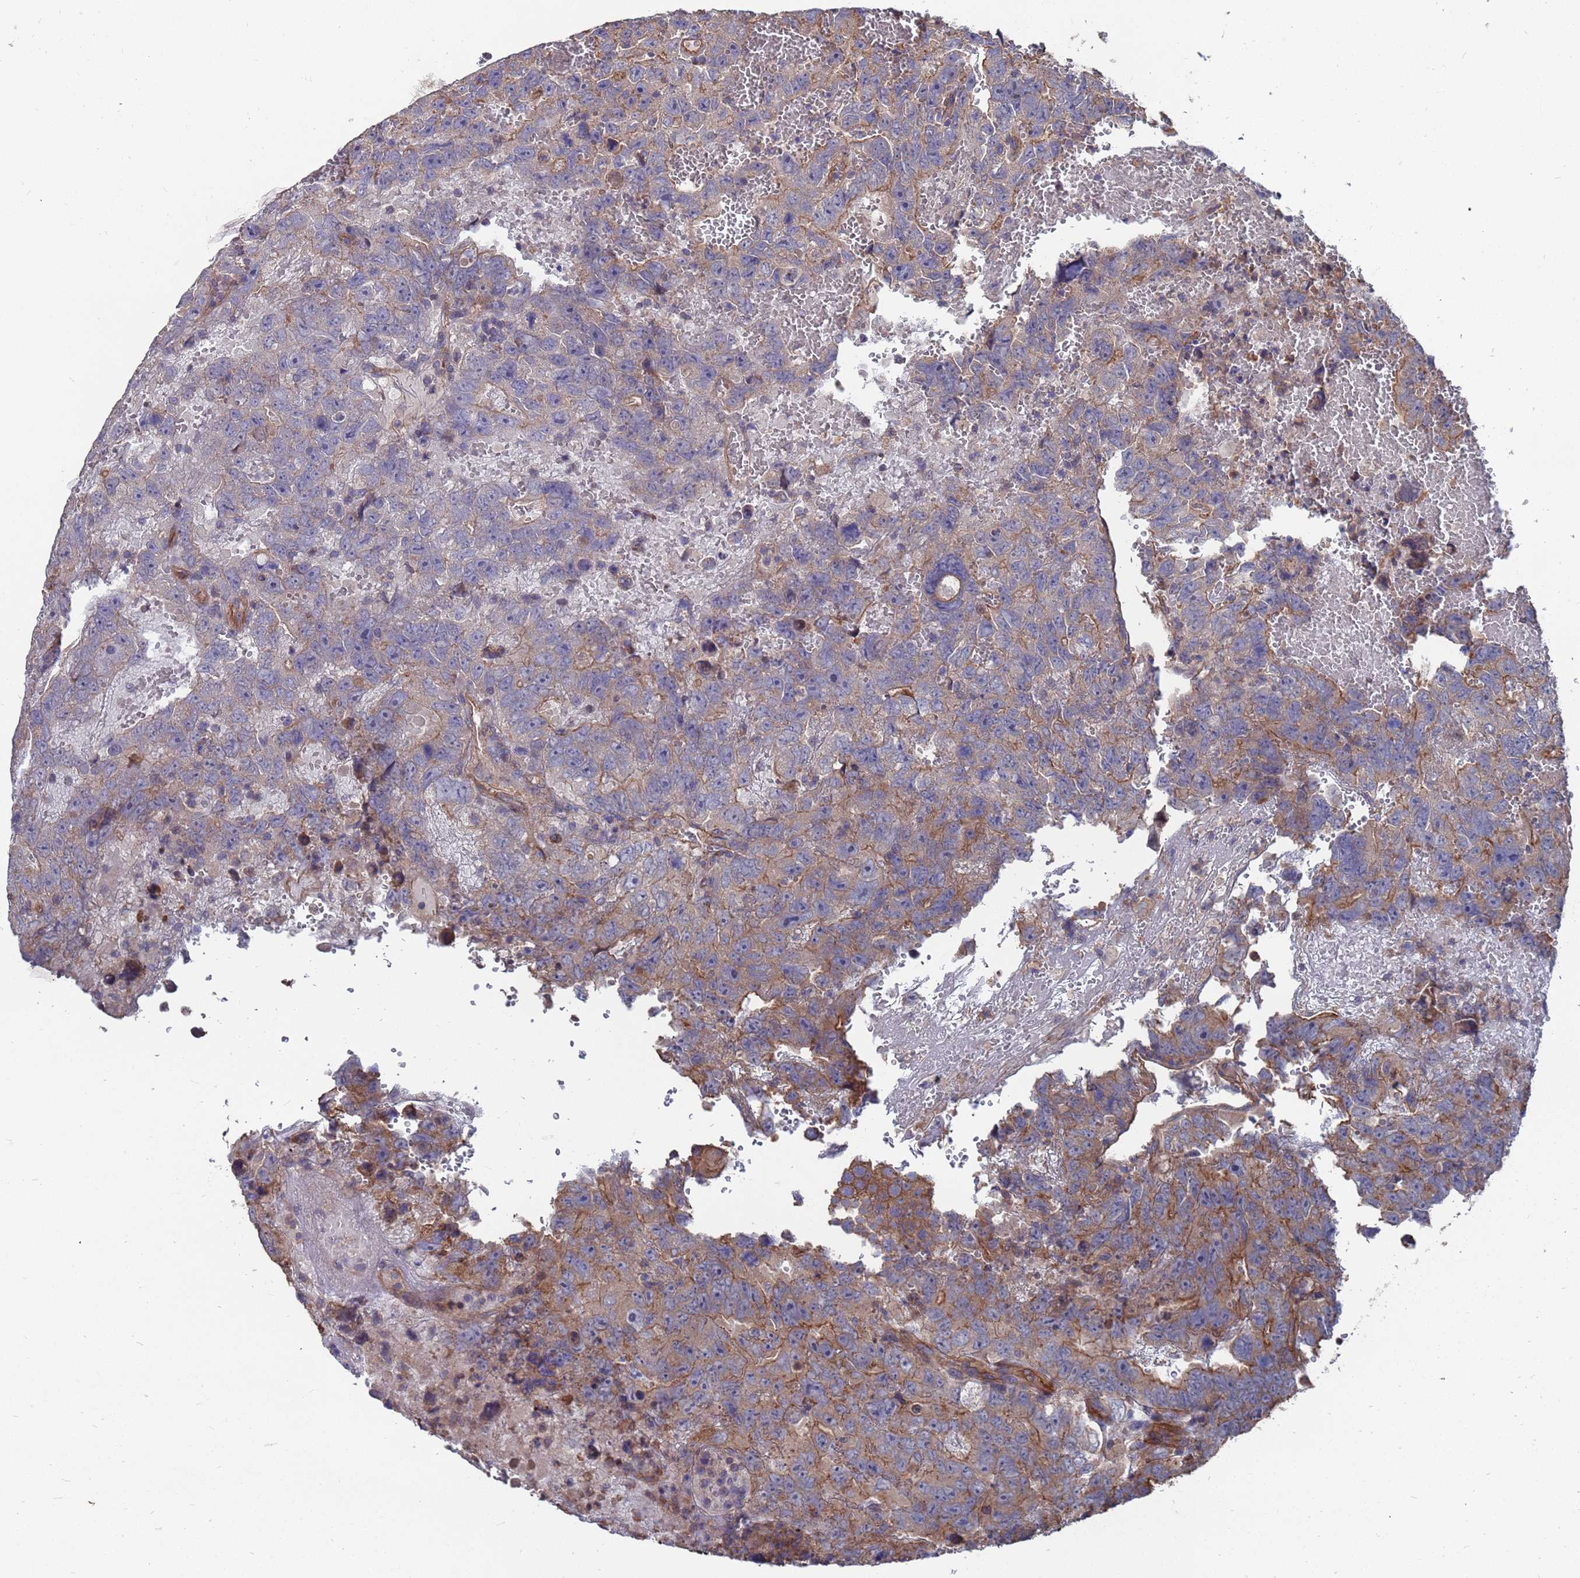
{"staining": {"intensity": "moderate", "quantity": "25%-75%", "location": "cytoplasmic/membranous"}, "tissue": "testis cancer", "cell_type": "Tumor cells", "image_type": "cancer", "snomed": [{"axis": "morphology", "description": "Carcinoma, Embryonal, NOS"}, {"axis": "topography", "description": "Testis"}], "caption": "Approximately 25%-75% of tumor cells in human testis cancer demonstrate moderate cytoplasmic/membranous protein positivity as visualized by brown immunohistochemical staining.", "gene": "NDUFAF6", "patient": {"sex": "male", "age": 45}}